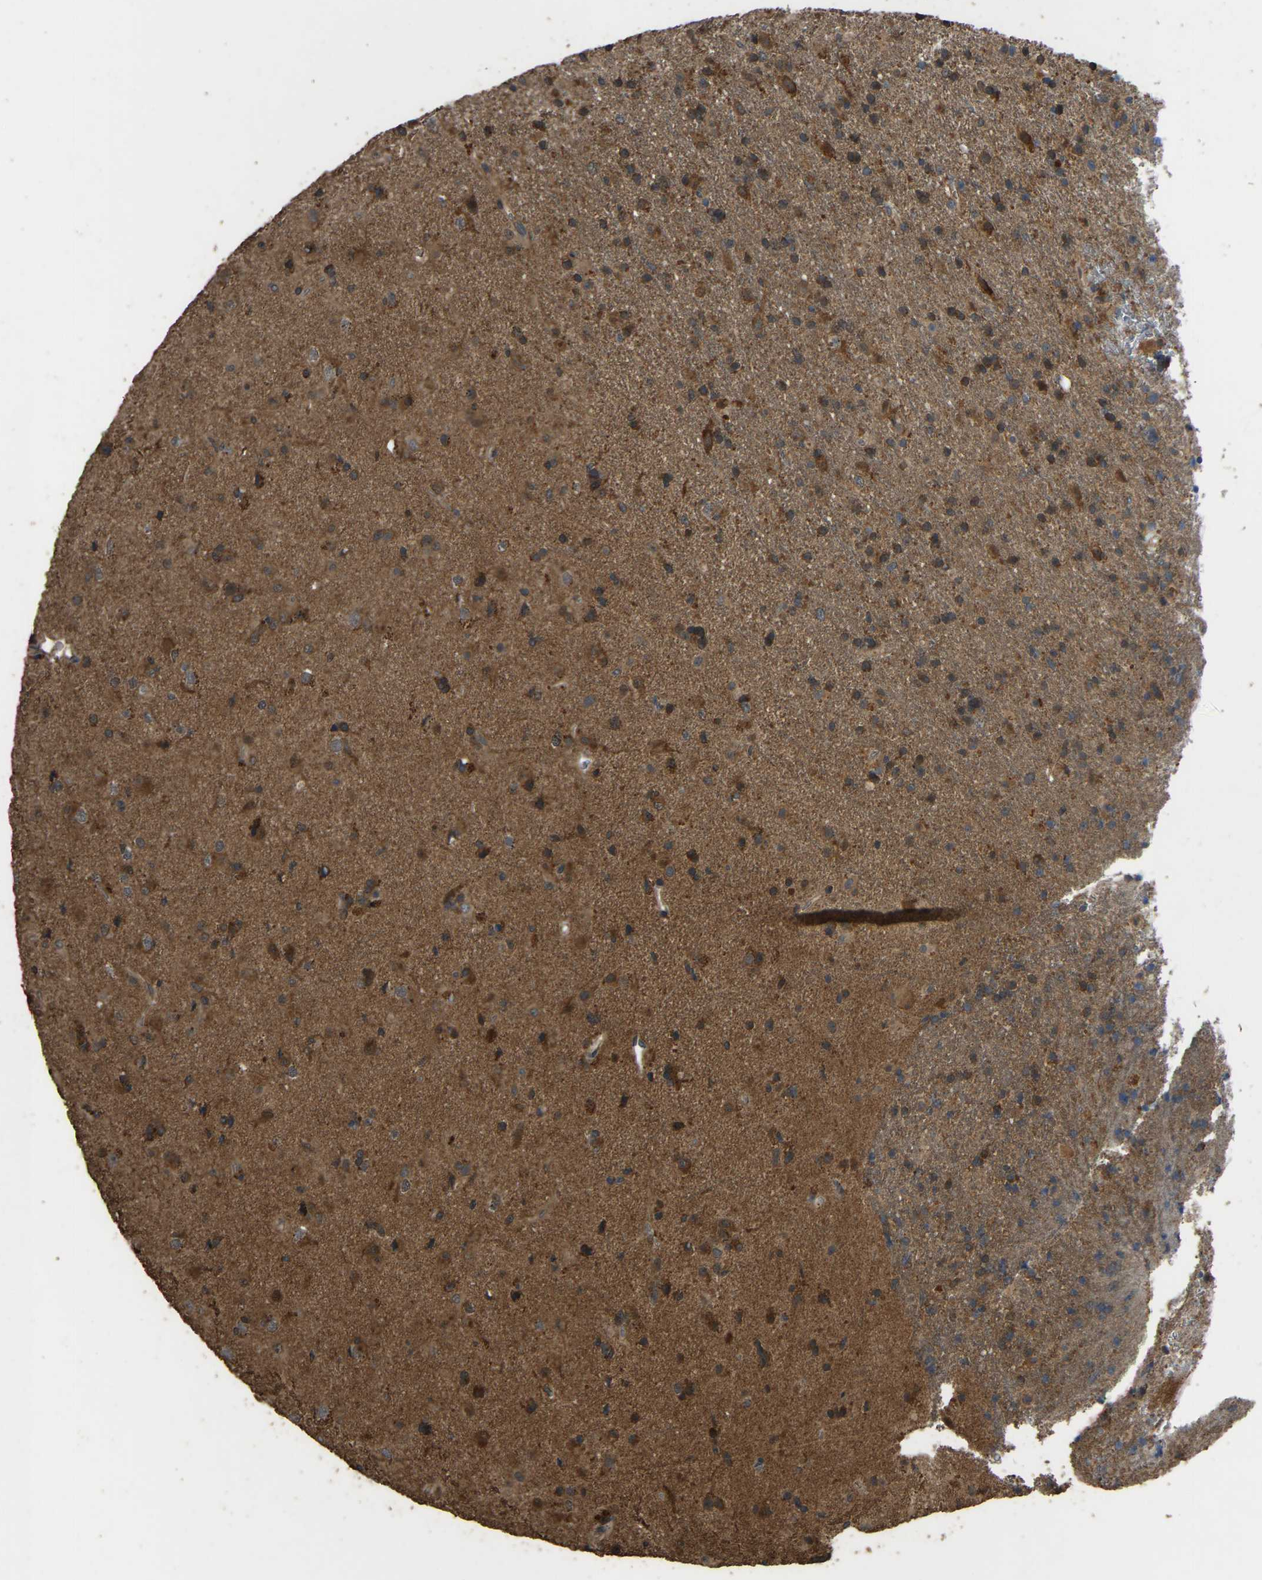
{"staining": {"intensity": "moderate", "quantity": "25%-75%", "location": "cytoplasmic/membranous"}, "tissue": "glioma", "cell_type": "Tumor cells", "image_type": "cancer", "snomed": [{"axis": "morphology", "description": "Glioma, malignant, Low grade"}, {"axis": "topography", "description": "Brain"}], "caption": "This image shows IHC staining of glioma, with medium moderate cytoplasmic/membranous expression in approximately 25%-75% of tumor cells.", "gene": "FHIT", "patient": {"sex": "male", "age": 65}}